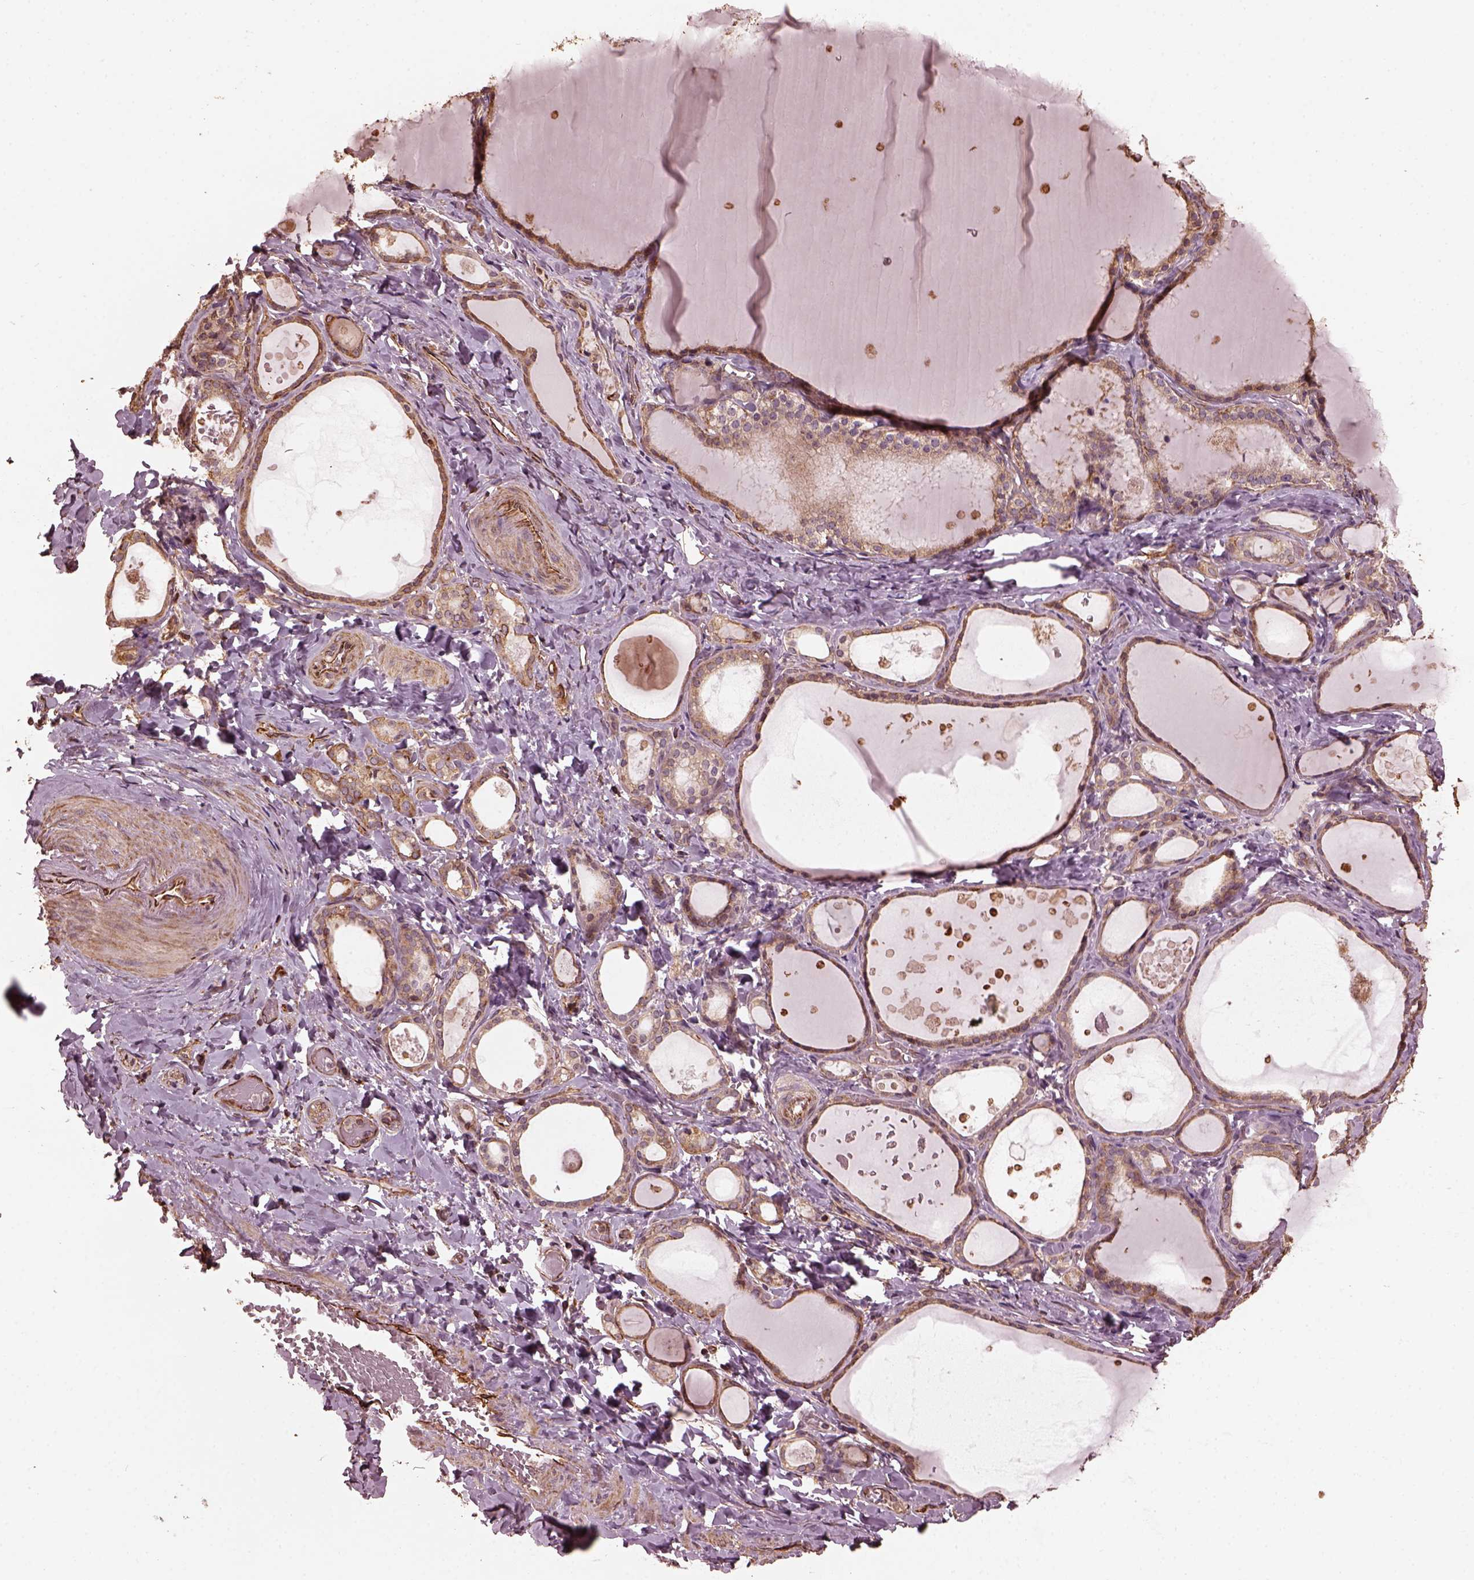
{"staining": {"intensity": "moderate", "quantity": ">75%", "location": "cytoplasmic/membranous"}, "tissue": "thyroid gland", "cell_type": "Glandular cells", "image_type": "normal", "snomed": [{"axis": "morphology", "description": "Normal tissue, NOS"}, {"axis": "topography", "description": "Thyroid gland"}], "caption": "This photomicrograph displays benign thyroid gland stained with immunohistochemistry to label a protein in brown. The cytoplasmic/membranous of glandular cells show moderate positivity for the protein. Nuclei are counter-stained blue.", "gene": "GTPBP1", "patient": {"sex": "female", "age": 56}}